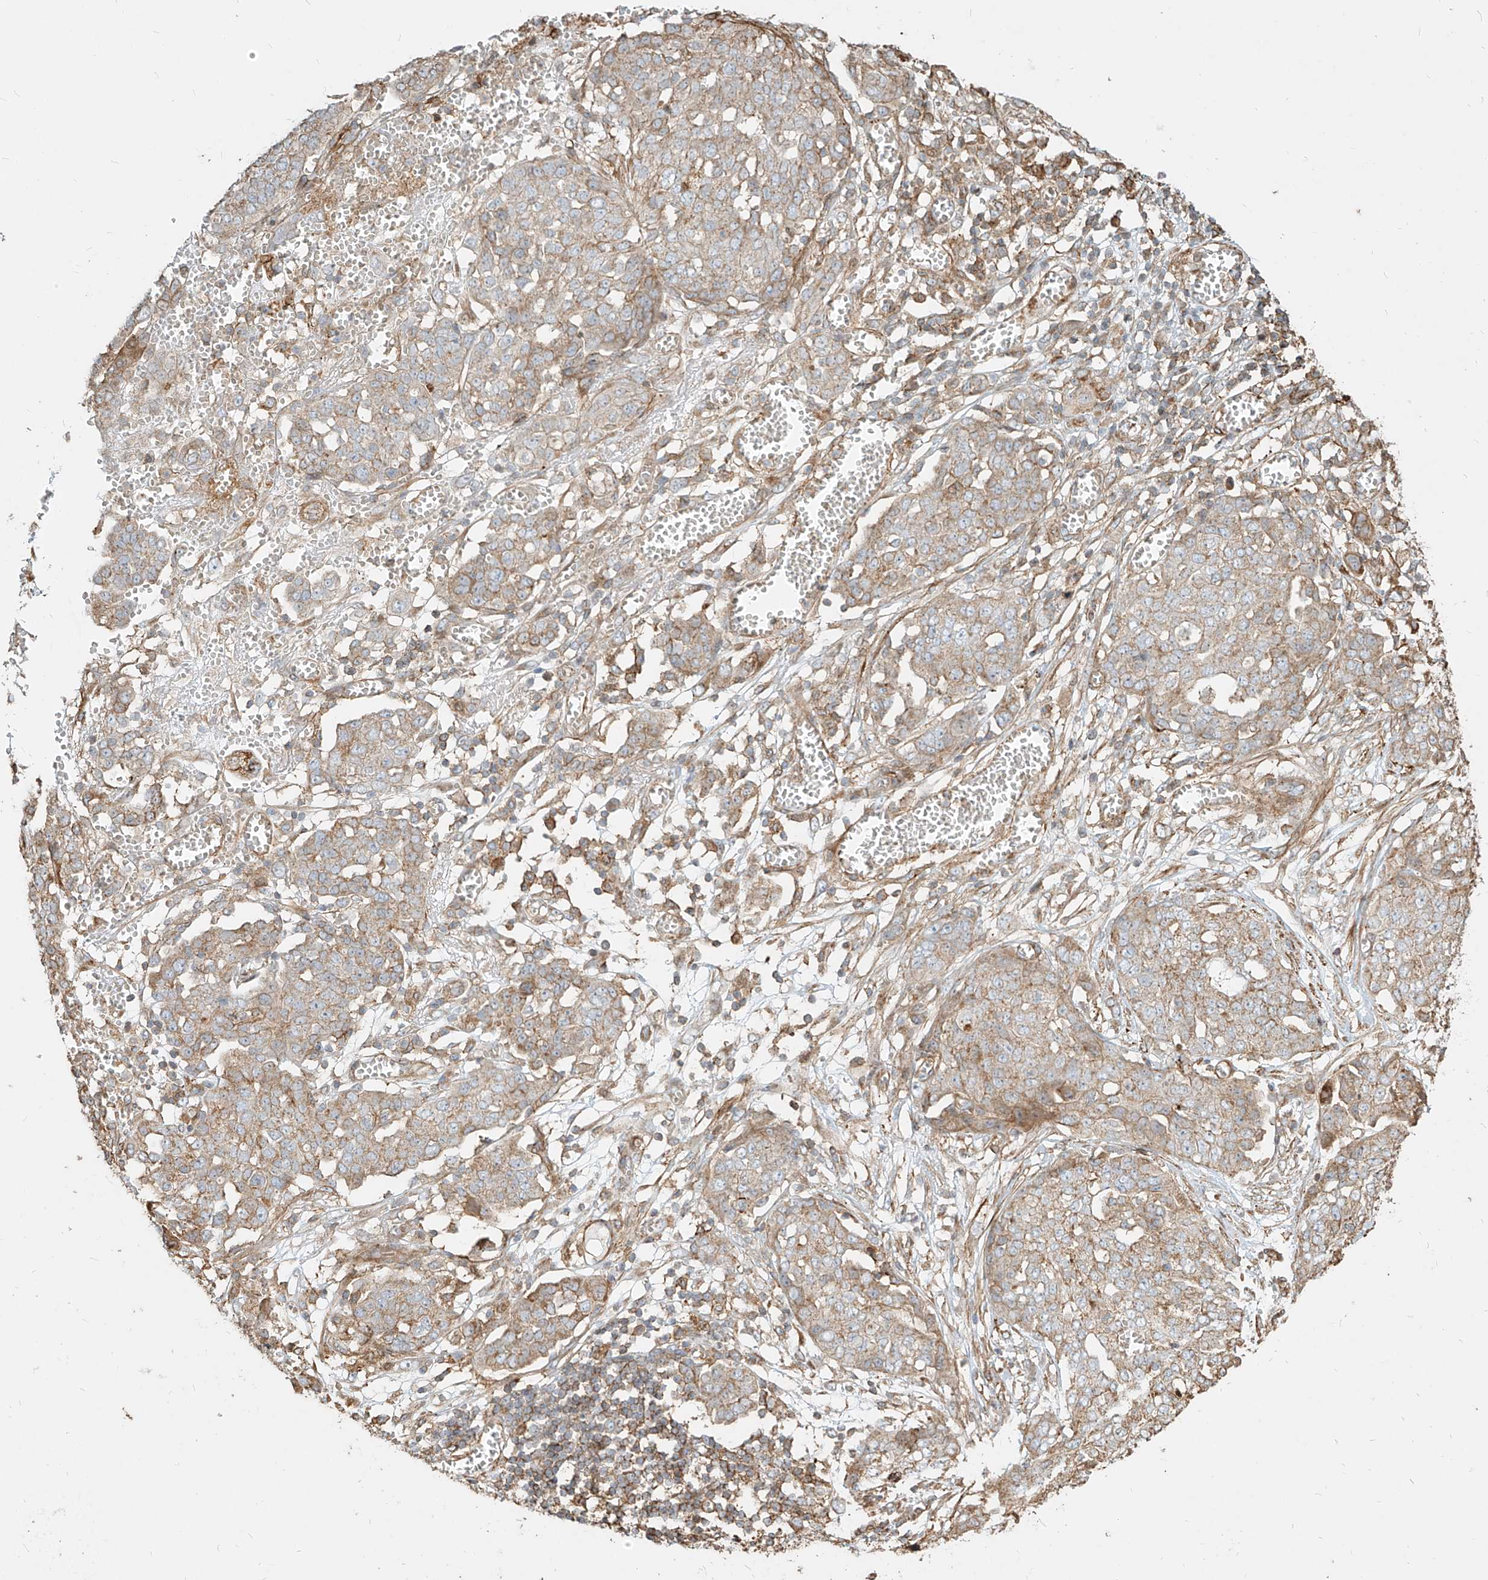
{"staining": {"intensity": "weak", "quantity": "25%-75%", "location": "cytoplasmic/membranous"}, "tissue": "ovarian cancer", "cell_type": "Tumor cells", "image_type": "cancer", "snomed": [{"axis": "morphology", "description": "Cystadenocarcinoma, serous, NOS"}, {"axis": "topography", "description": "Soft tissue"}, {"axis": "topography", "description": "Ovary"}], "caption": "Immunohistochemistry micrograph of ovarian serous cystadenocarcinoma stained for a protein (brown), which demonstrates low levels of weak cytoplasmic/membranous staining in approximately 25%-75% of tumor cells.", "gene": "MTX2", "patient": {"sex": "female", "age": 57}}